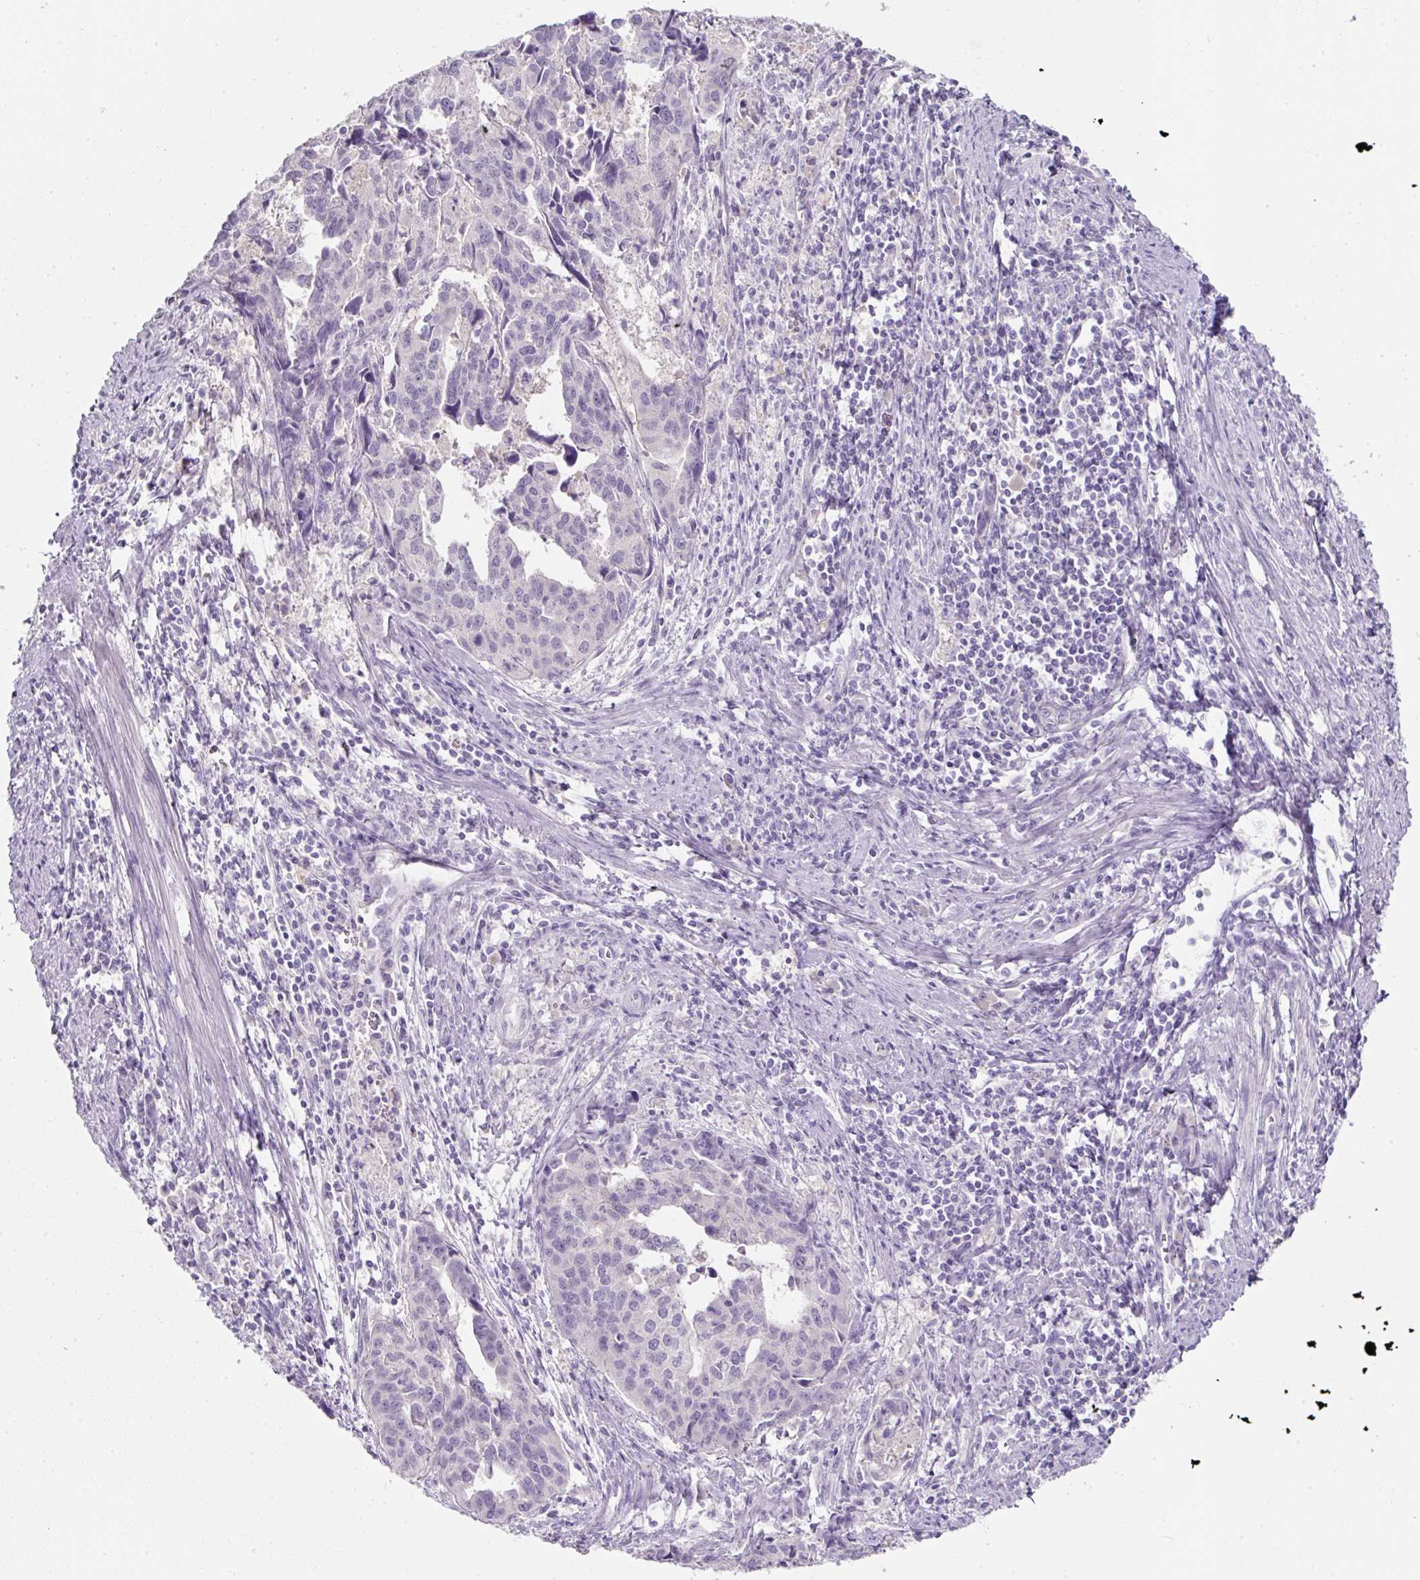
{"staining": {"intensity": "negative", "quantity": "none", "location": "none"}, "tissue": "endometrial cancer", "cell_type": "Tumor cells", "image_type": "cancer", "snomed": [{"axis": "morphology", "description": "Adenocarcinoma, NOS"}, {"axis": "topography", "description": "Endometrium"}], "caption": "Immunohistochemistry photomicrograph of neoplastic tissue: human endometrial adenocarcinoma stained with DAB (3,3'-diaminobenzidine) displays no significant protein staining in tumor cells.", "gene": "SLC2A2", "patient": {"sex": "female", "age": 73}}